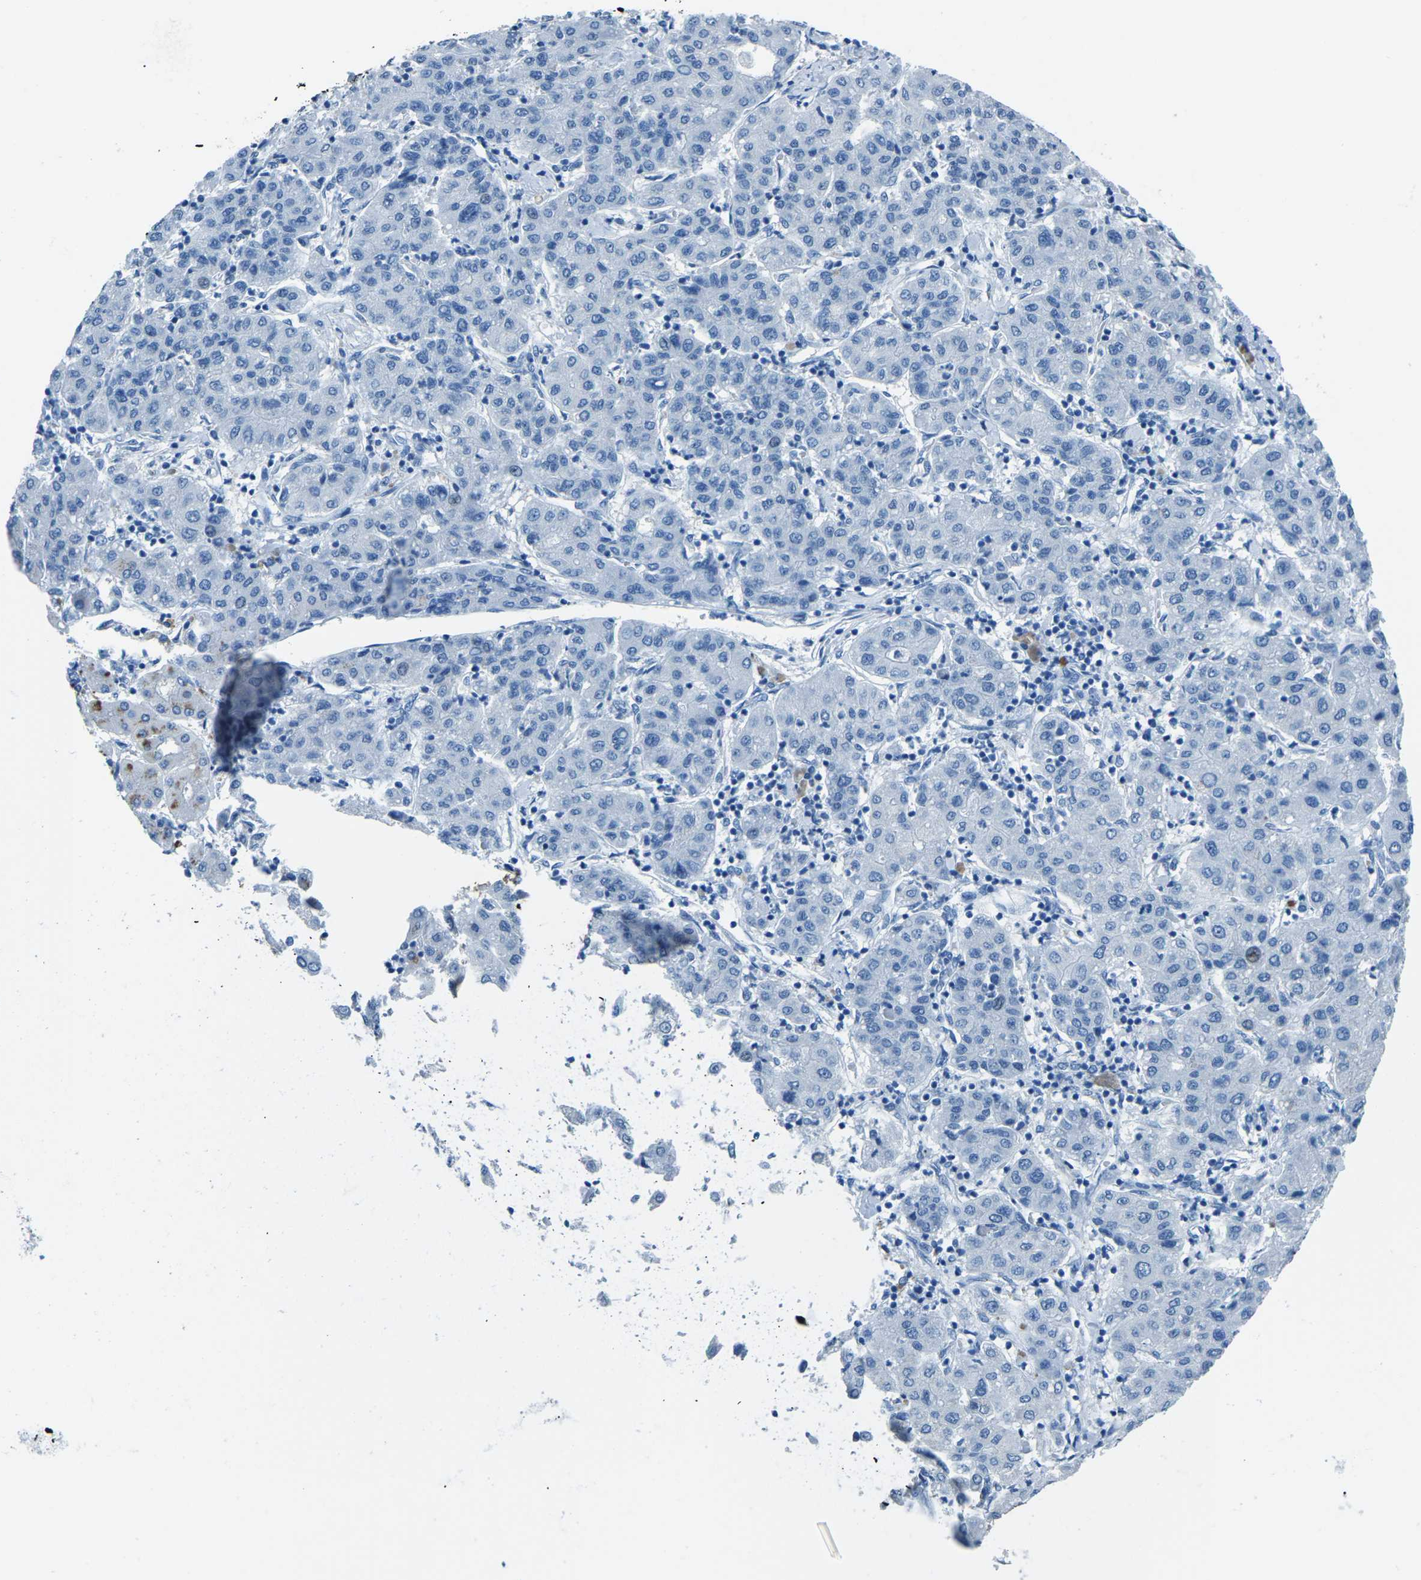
{"staining": {"intensity": "negative", "quantity": "none", "location": "none"}, "tissue": "liver cancer", "cell_type": "Tumor cells", "image_type": "cancer", "snomed": [{"axis": "morphology", "description": "Carcinoma, Hepatocellular, NOS"}, {"axis": "topography", "description": "Liver"}], "caption": "Tumor cells show no significant positivity in liver hepatocellular carcinoma. (DAB immunohistochemistry visualized using brightfield microscopy, high magnification).", "gene": "MYH8", "patient": {"sex": "male", "age": 65}}